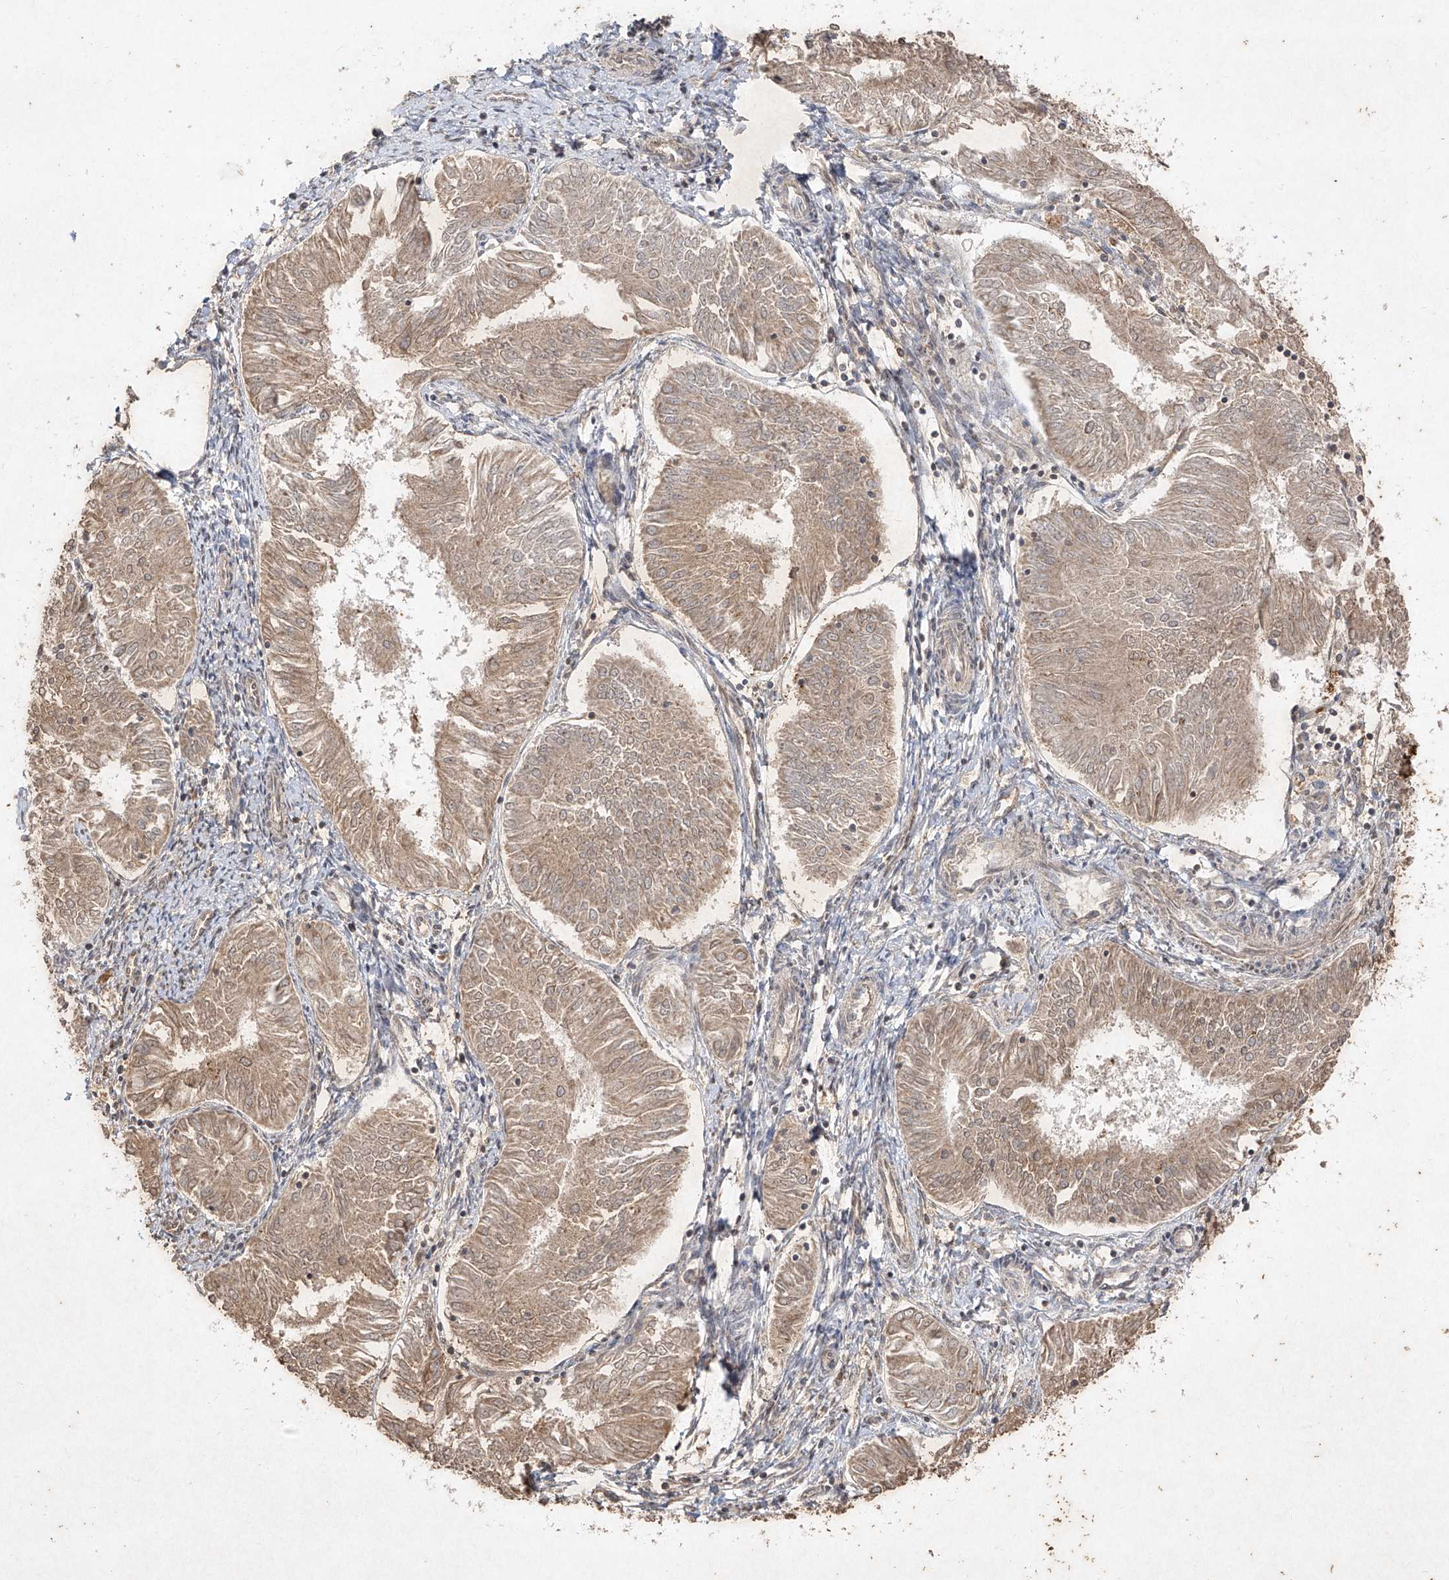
{"staining": {"intensity": "weak", "quantity": ">75%", "location": "cytoplasmic/membranous"}, "tissue": "endometrial cancer", "cell_type": "Tumor cells", "image_type": "cancer", "snomed": [{"axis": "morphology", "description": "Adenocarcinoma, NOS"}, {"axis": "topography", "description": "Endometrium"}], "caption": "Human endometrial cancer (adenocarcinoma) stained with a protein marker shows weak staining in tumor cells.", "gene": "ABCD3", "patient": {"sex": "female", "age": 58}}